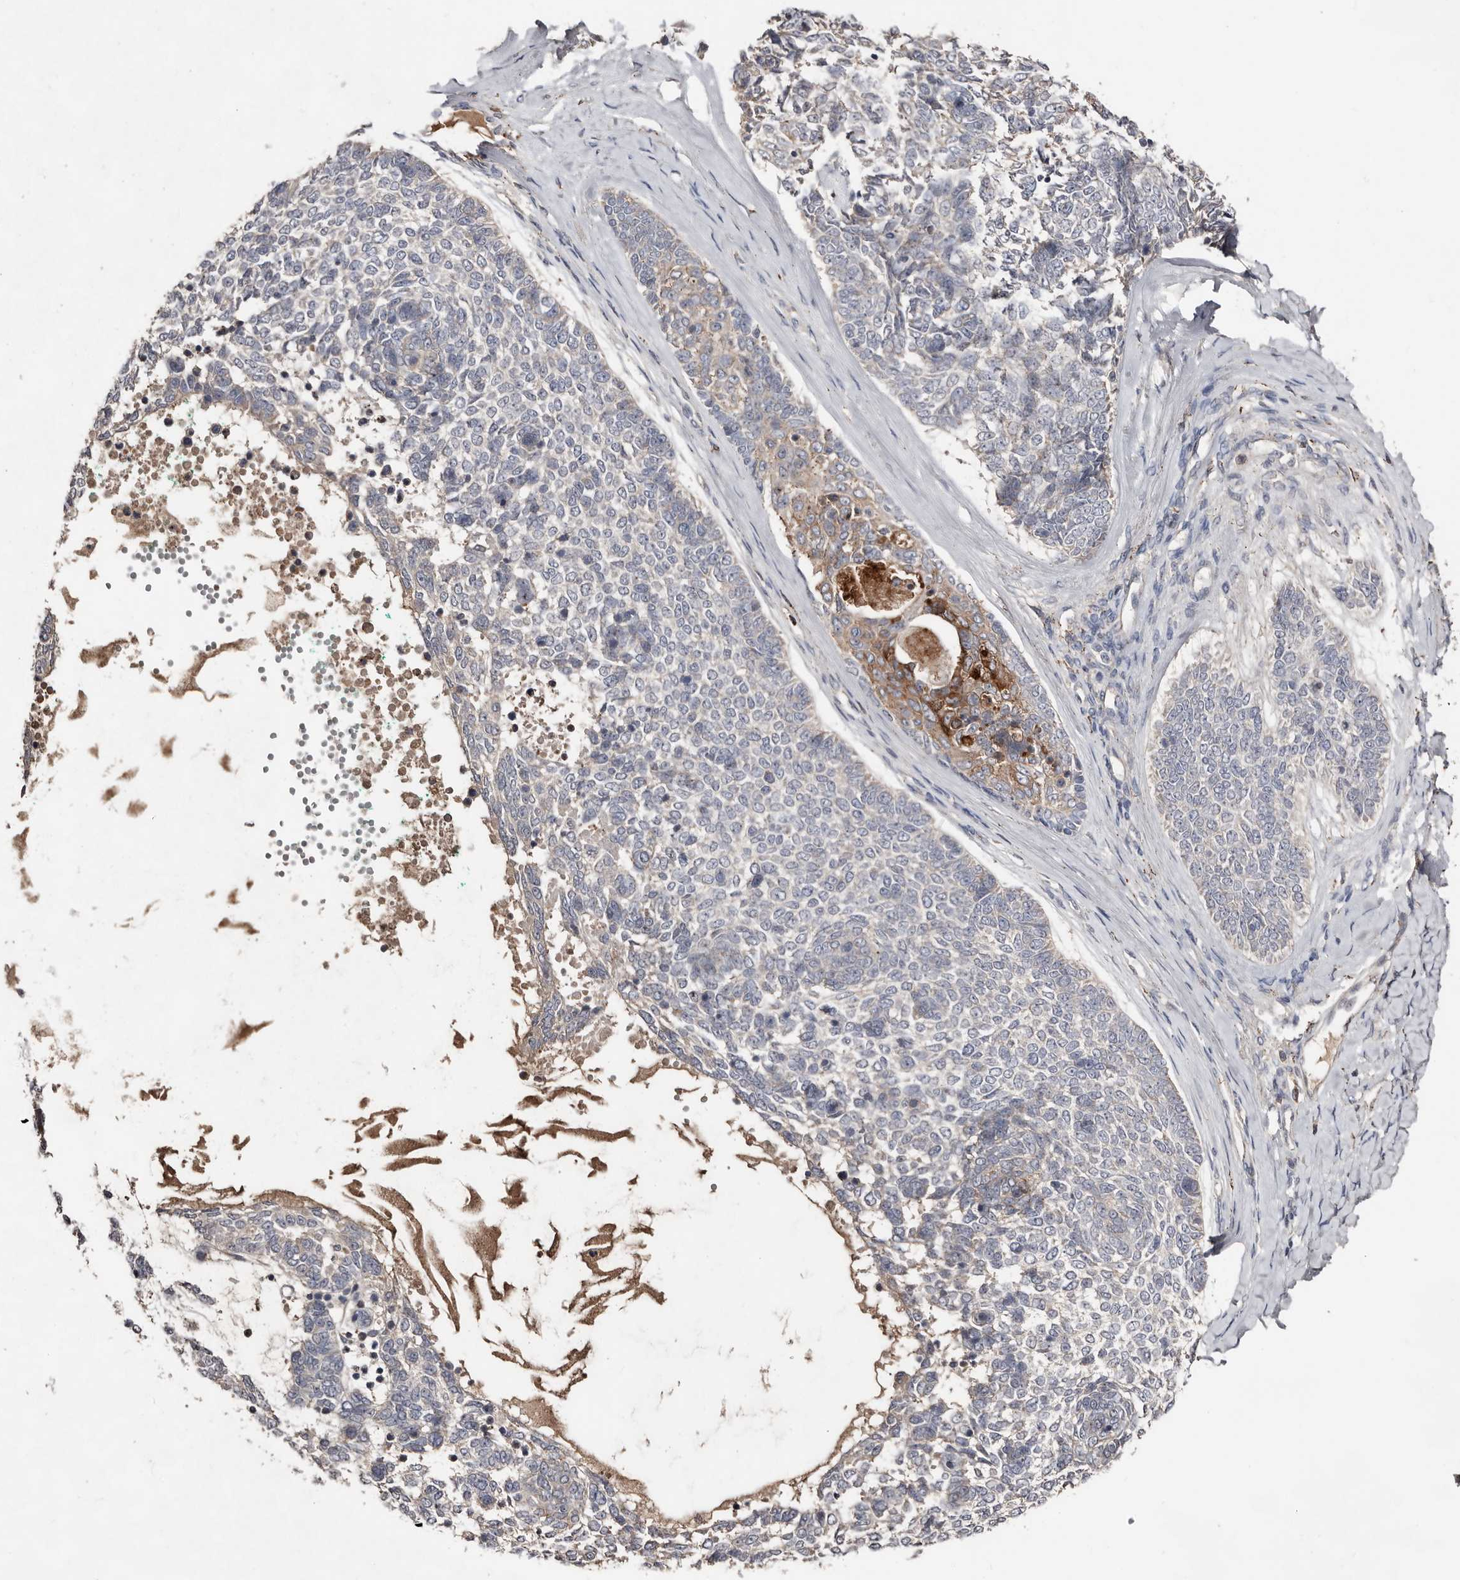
{"staining": {"intensity": "moderate", "quantity": "<25%", "location": "cytoplasmic/membranous"}, "tissue": "skin cancer", "cell_type": "Tumor cells", "image_type": "cancer", "snomed": [{"axis": "morphology", "description": "Basal cell carcinoma"}, {"axis": "topography", "description": "Skin"}], "caption": "Skin basal cell carcinoma tissue shows moderate cytoplasmic/membranous expression in approximately <25% of tumor cells, visualized by immunohistochemistry. (Brightfield microscopy of DAB IHC at high magnification).", "gene": "SLC39A2", "patient": {"sex": "female", "age": 81}}